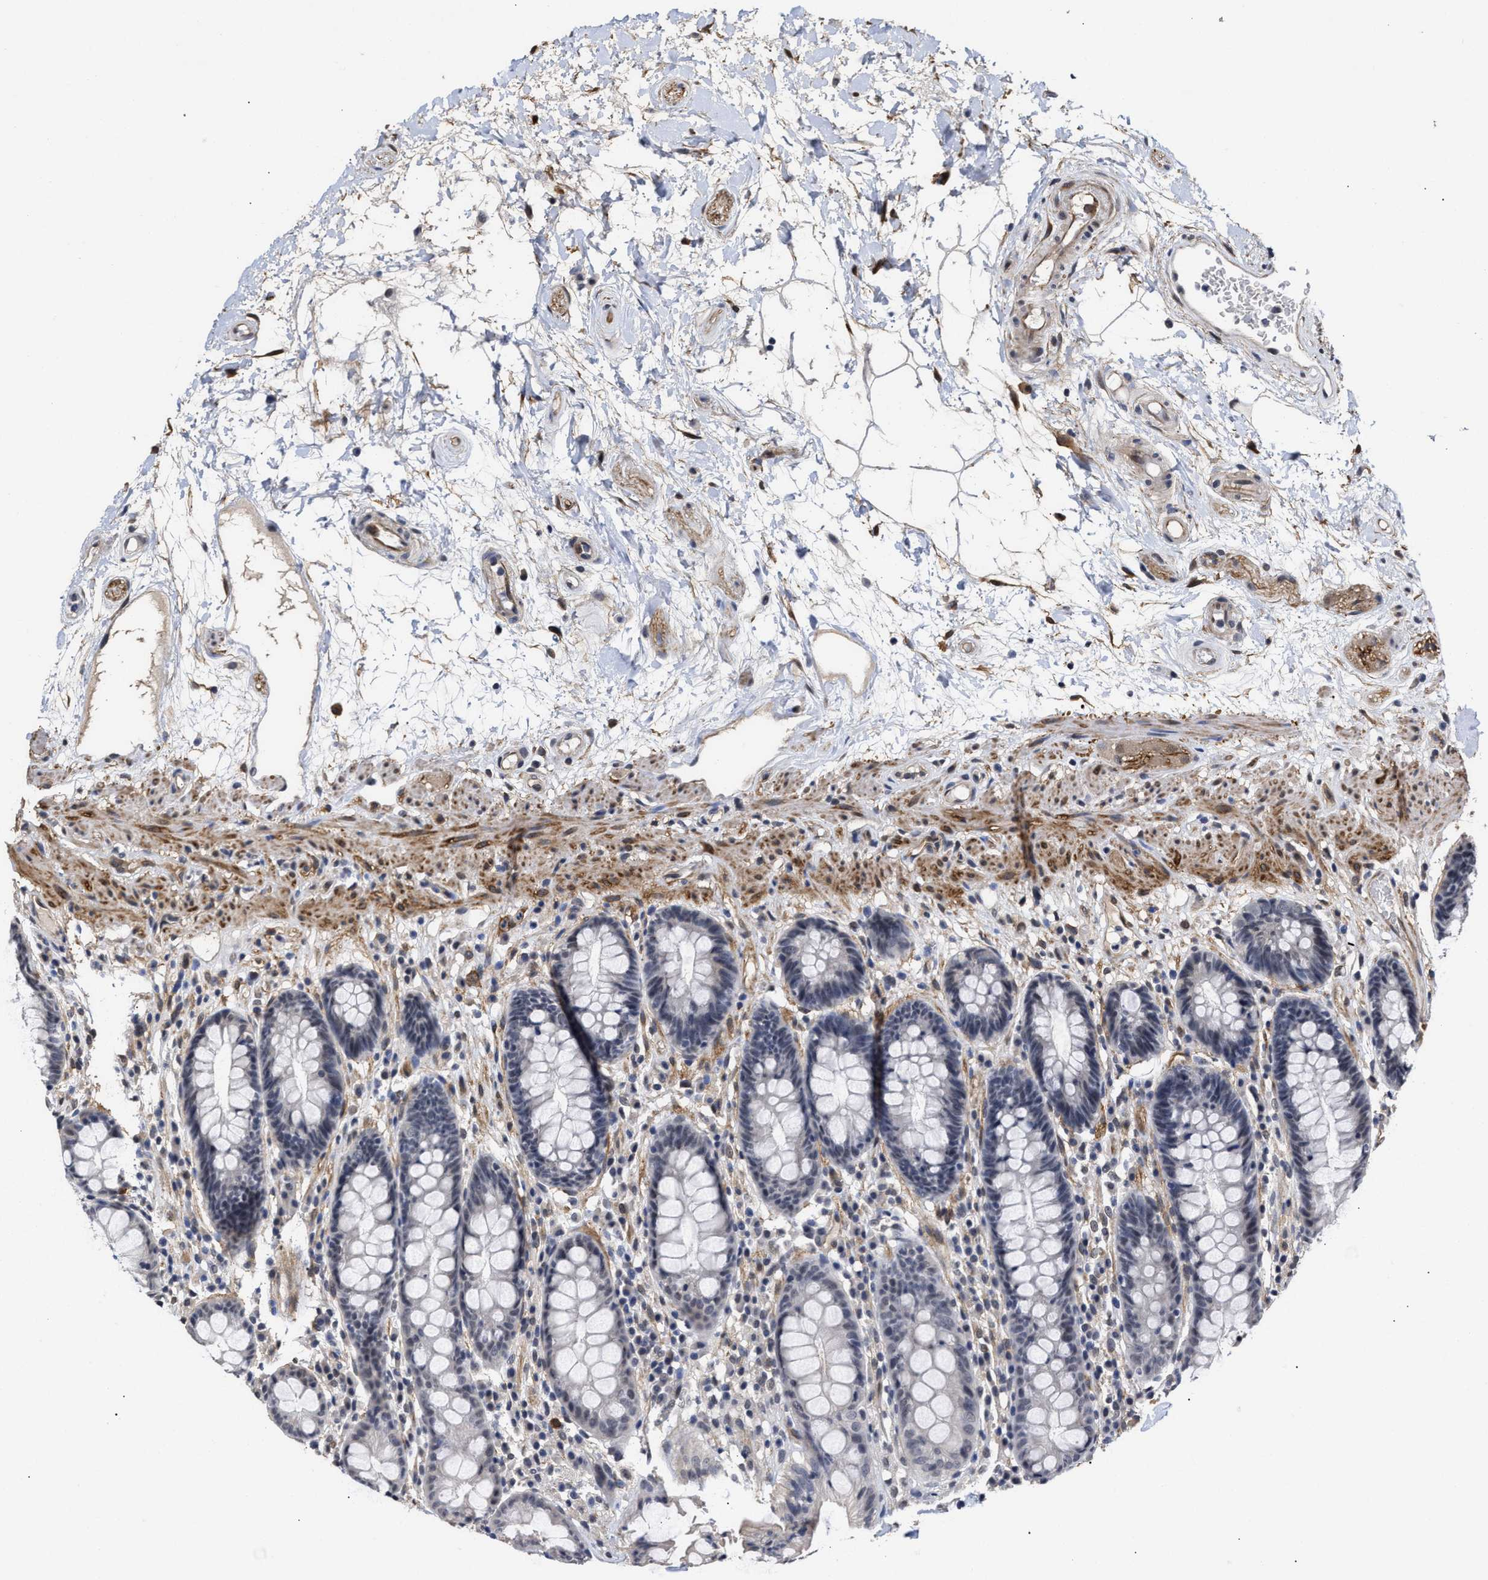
{"staining": {"intensity": "negative", "quantity": "none", "location": "none"}, "tissue": "rectum", "cell_type": "Glandular cells", "image_type": "normal", "snomed": [{"axis": "morphology", "description": "Normal tissue, NOS"}, {"axis": "topography", "description": "Rectum"}], "caption": "IHC of benign human rectum reveals no expression in glandular cells.", "gene": "AHNAK2", "patient": {"sex": "male", "age": 64}}